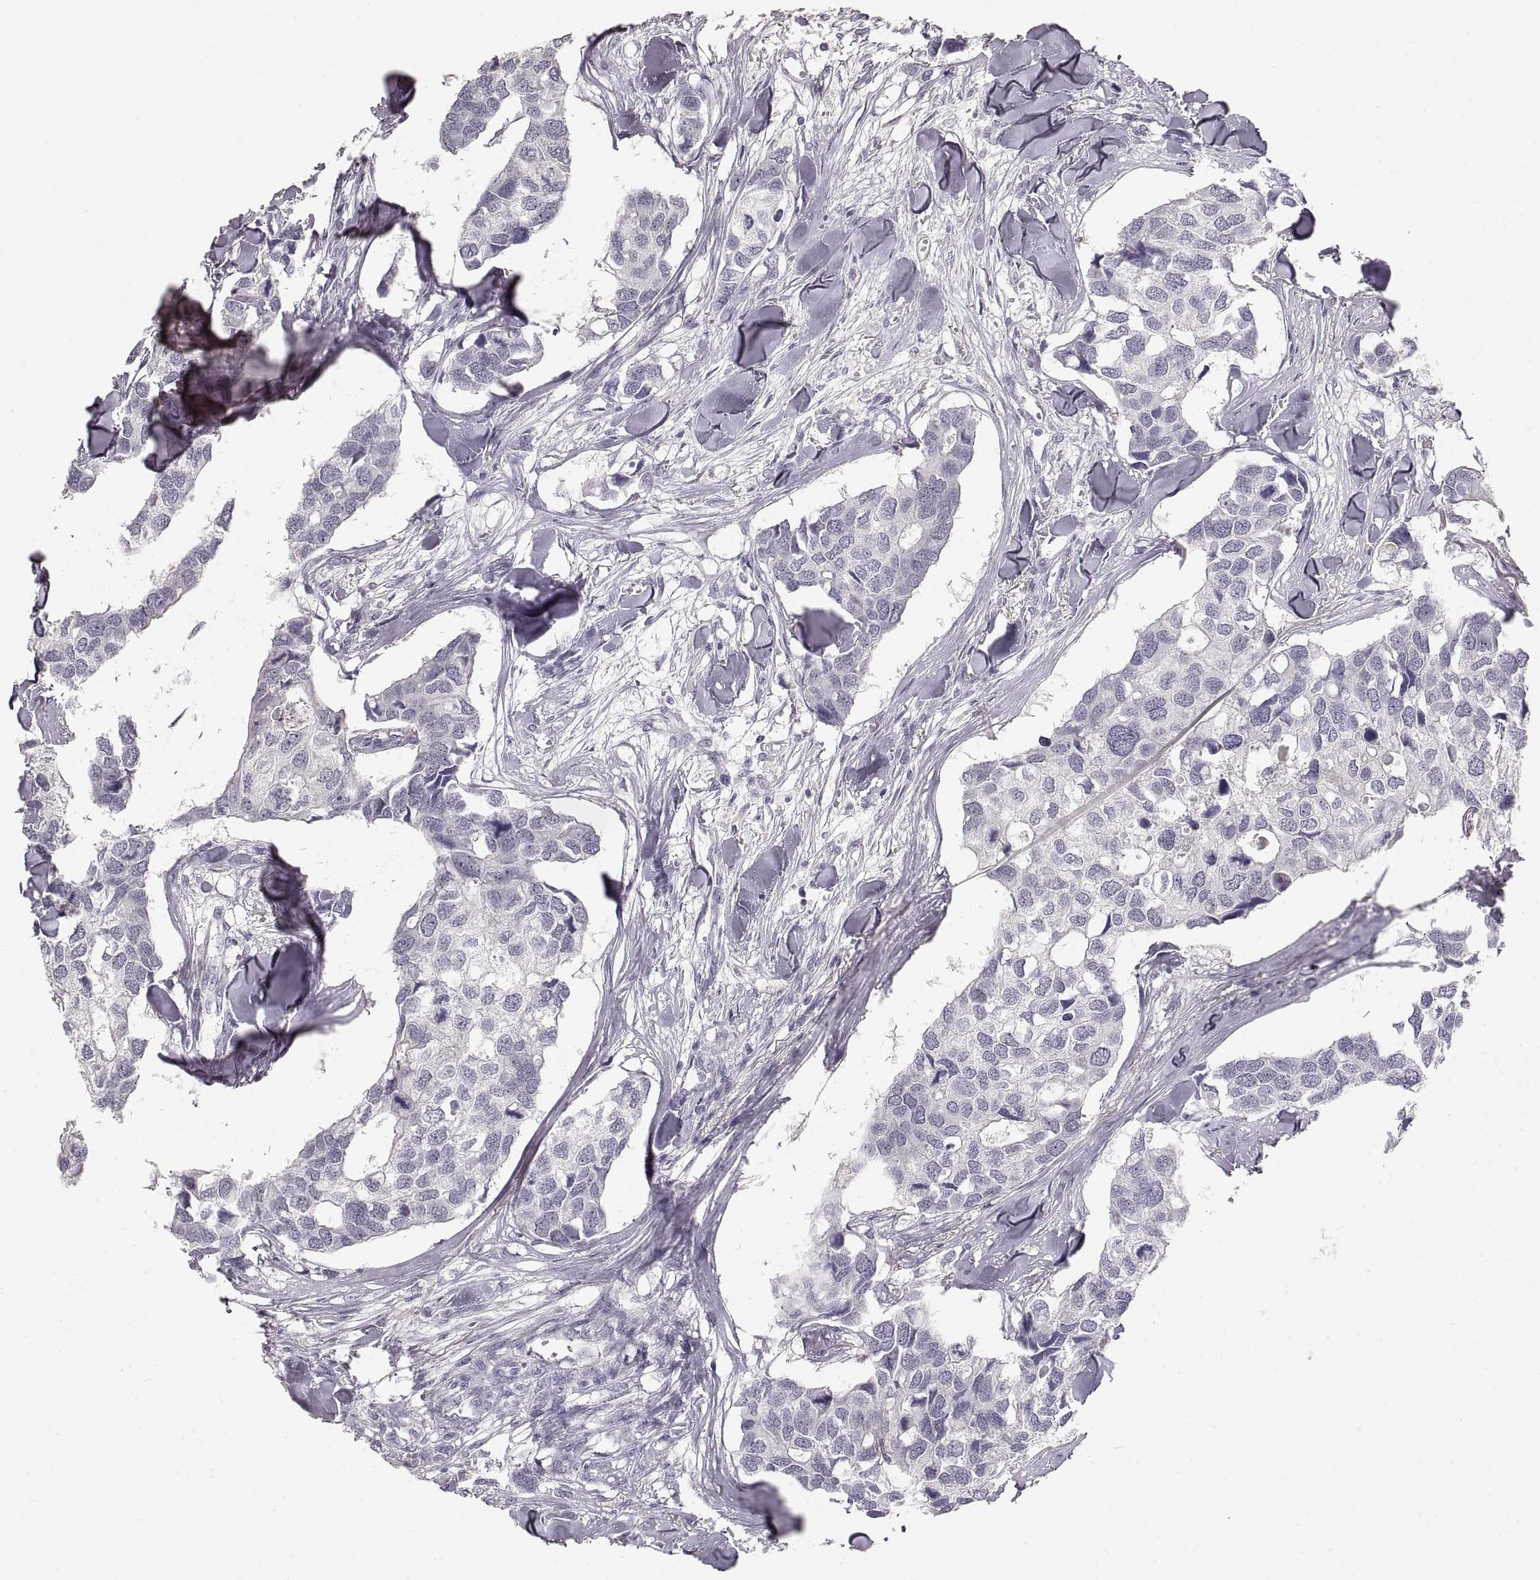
{"staining": {"intensity": "negative", "quantity": "none", "location": "none"}, "tissue": "breast cancer", "cell_type": "Tumor cells", "image_type": "cancer", "snomed": [{"axis": "morphology", "description": "Duct carcinoma"}, {"axis": "topography", "description": "Breast"}], "caption": "Breast infiltrating ductal carcinoma was stained to show a protein in brown. There is no significant expression in tumor cells.", "gene": "PCSK2", "patient": {"sex": "female", "age": 83}}